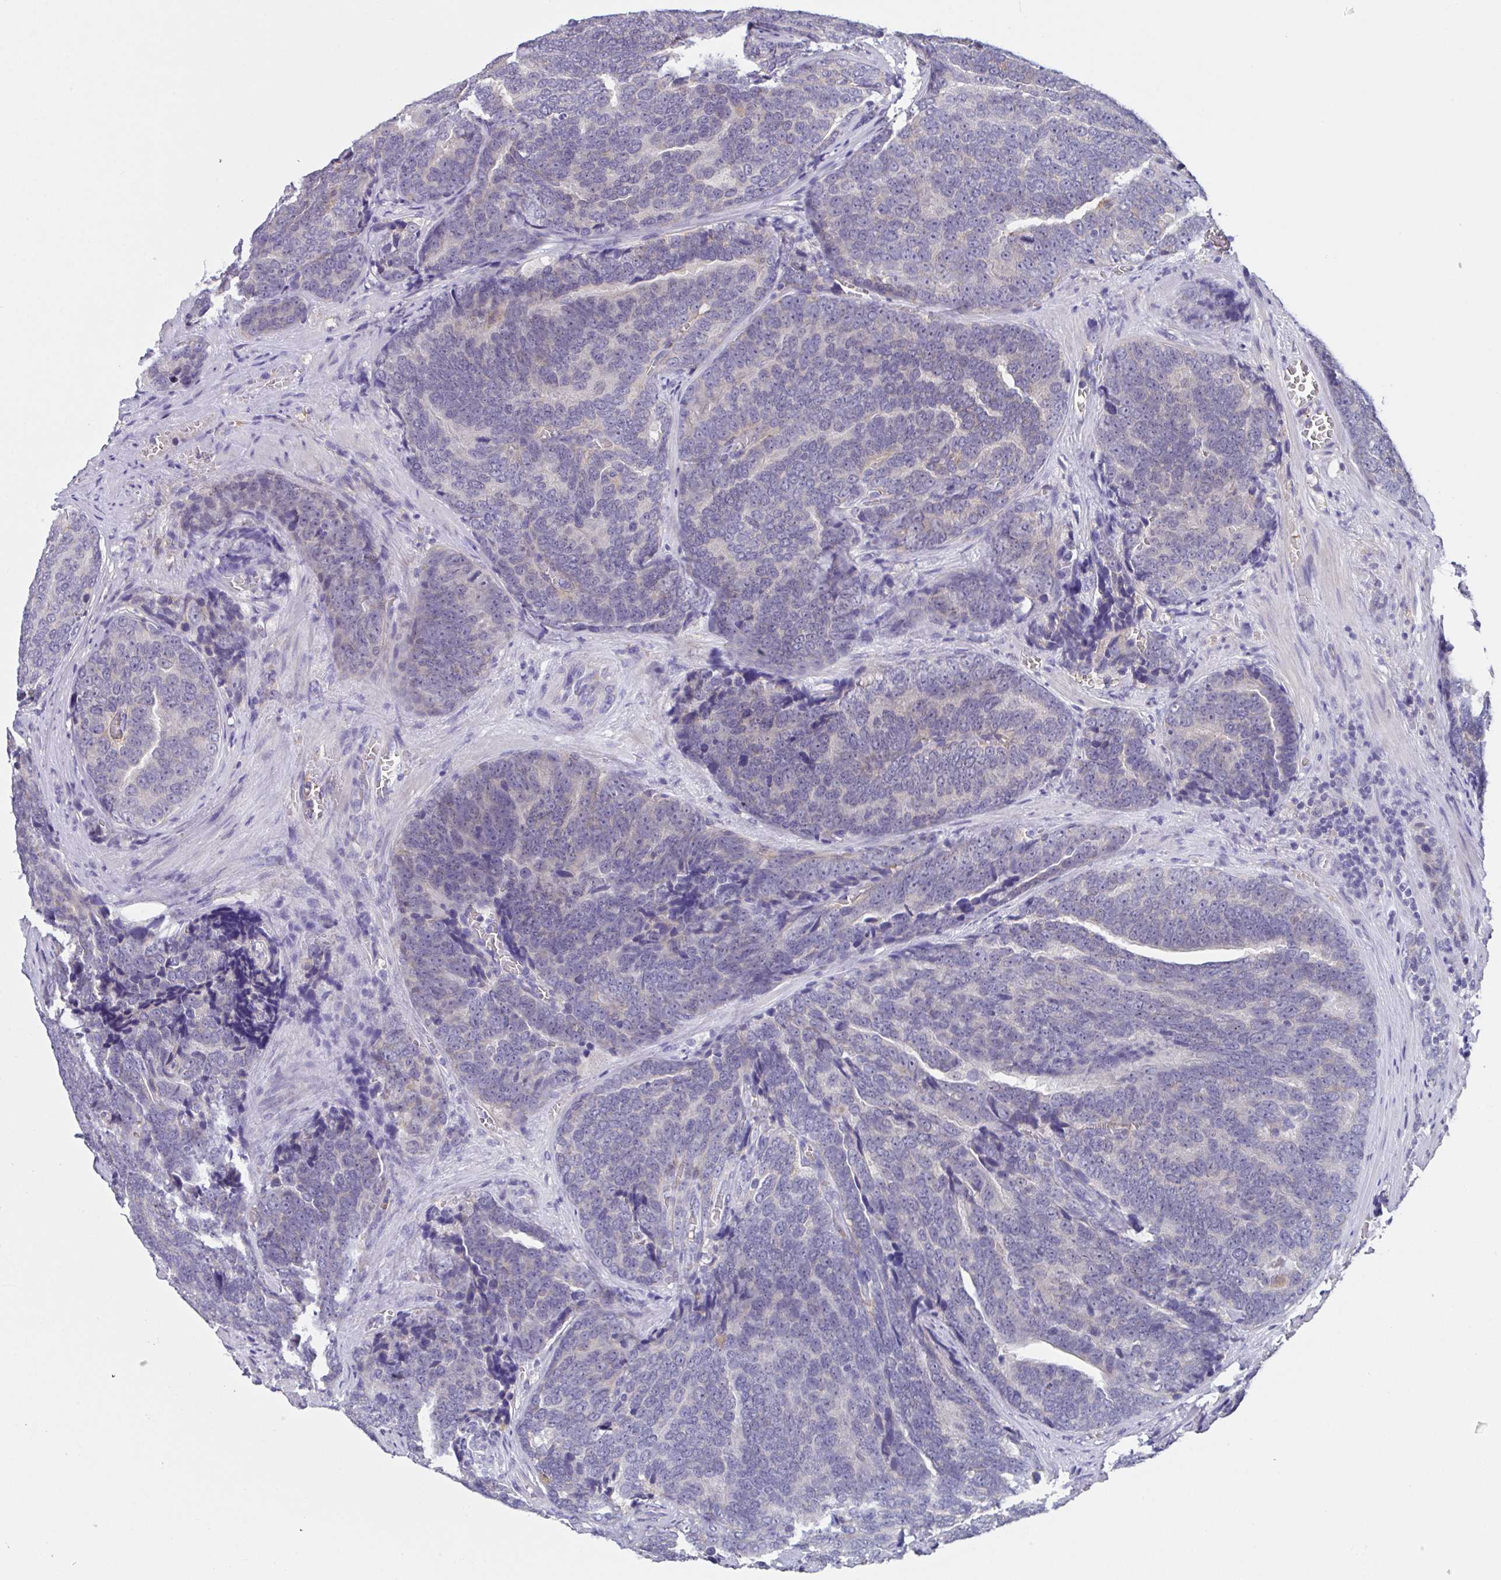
{"staining": {"intensity": "negative", "quantity": "none", "location": "none"}, "tissue": "prostate cancer", "cell_type": "Tumor cells", "image_type": "cancer", "snomed": [{"axis": "morphology", "description": "Adenocarcinoma, Low grade"}, {"axis": "topography", "description": "Prostate"}], "caption": "A micrograph of prostate adenocarcinoma (low-grade) stained for a protein reveals no brown staining in tumor cells.", "gene": "TFAP2C", "patient": {"sex": "male", "age": 62}}